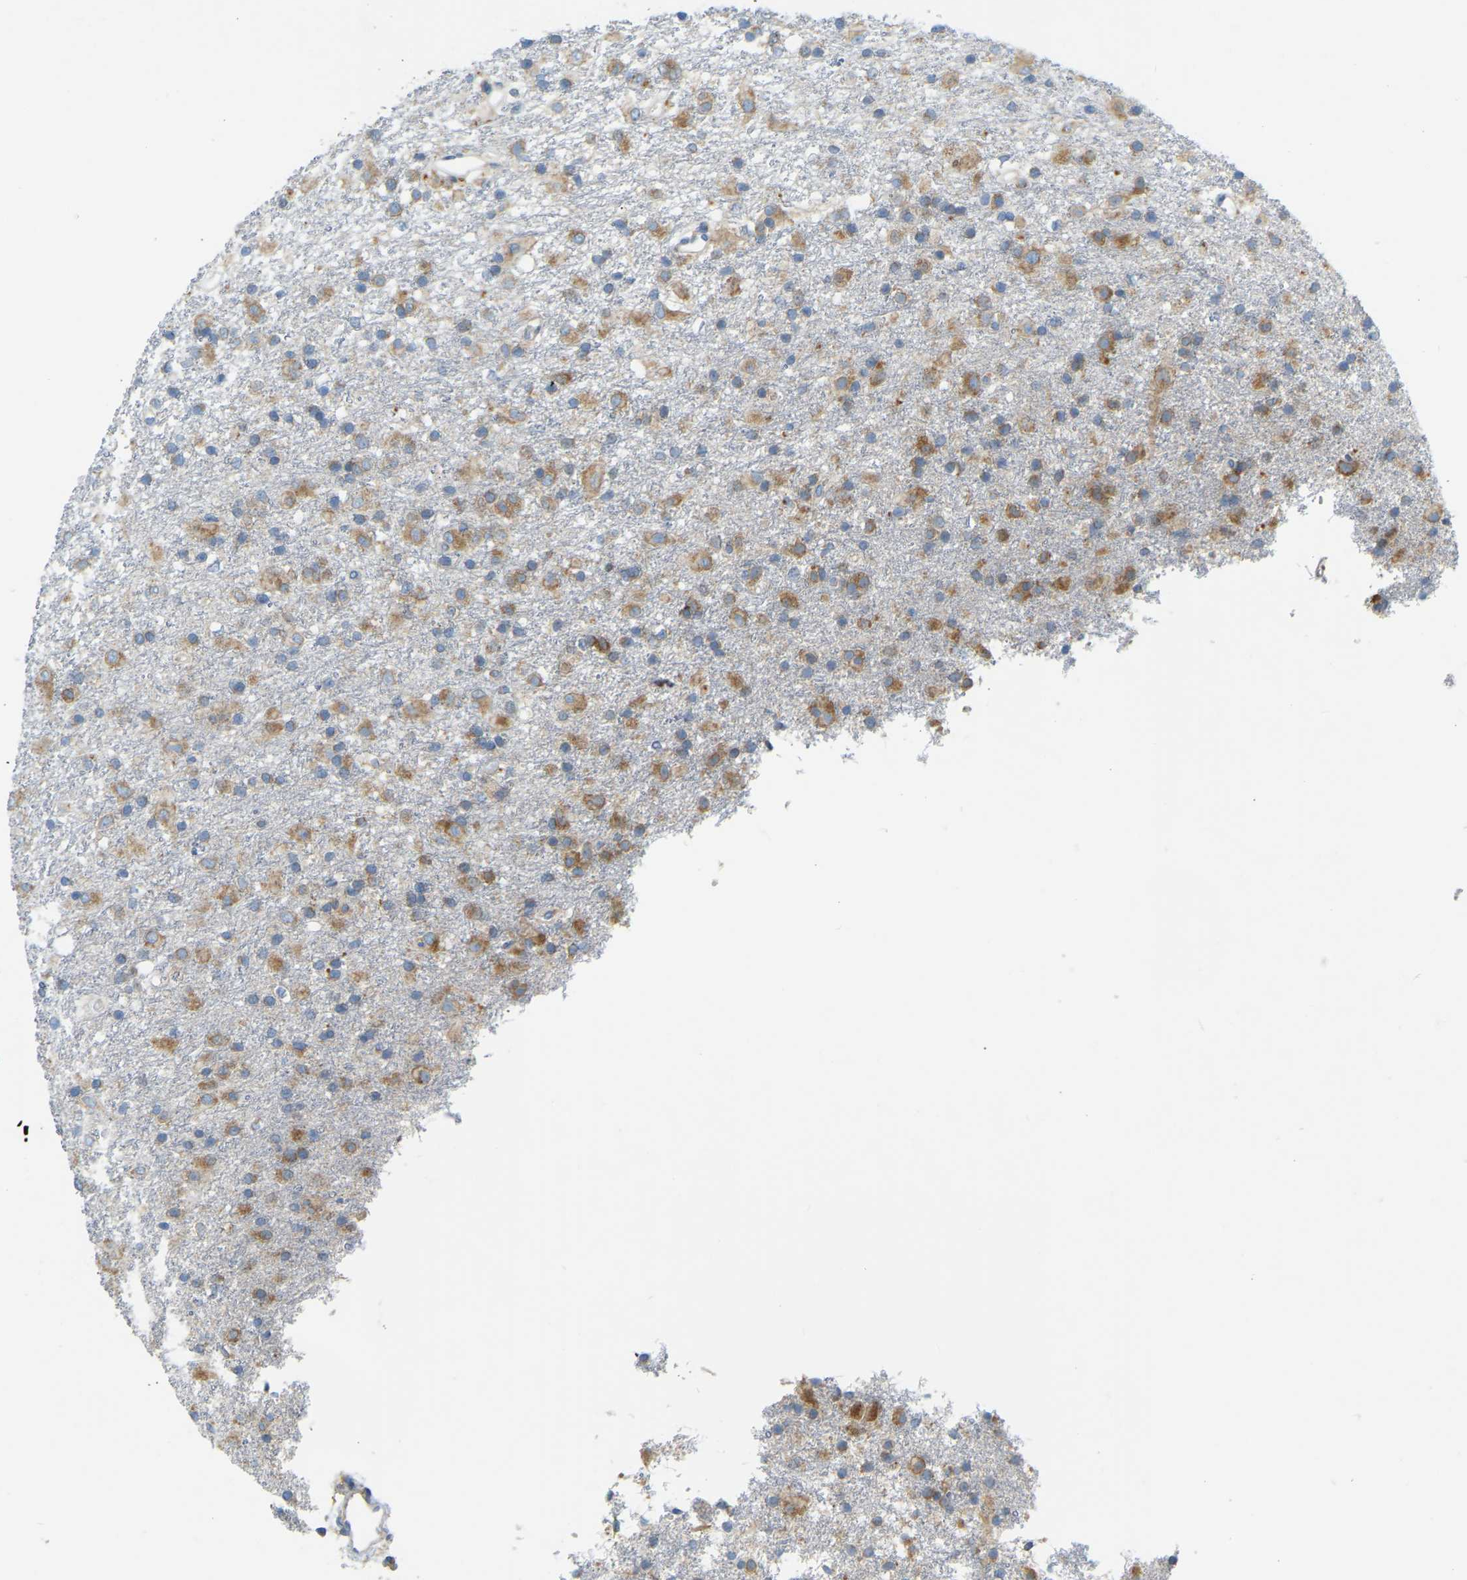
{"staining": {"intensity": "strong", "quantity": "25%-75%", "location": "cytoplasmic/membranous"}, "tissue": "glioma", "cell_type": "Tumor cells", "image_type": "cancer", "snomed": [{"axis": "morphology", "description": "Glioma, malignant, Low grade"}, {"axis": "topography", "description": "Brain"}], "caption": "A brown stain highlights strong cytoplasmic/membranous positivity of a protein in human malignant low-grade glioma tumor cells.", "gene": "SND1", "patient": {"sex": "male", "age": 65}}